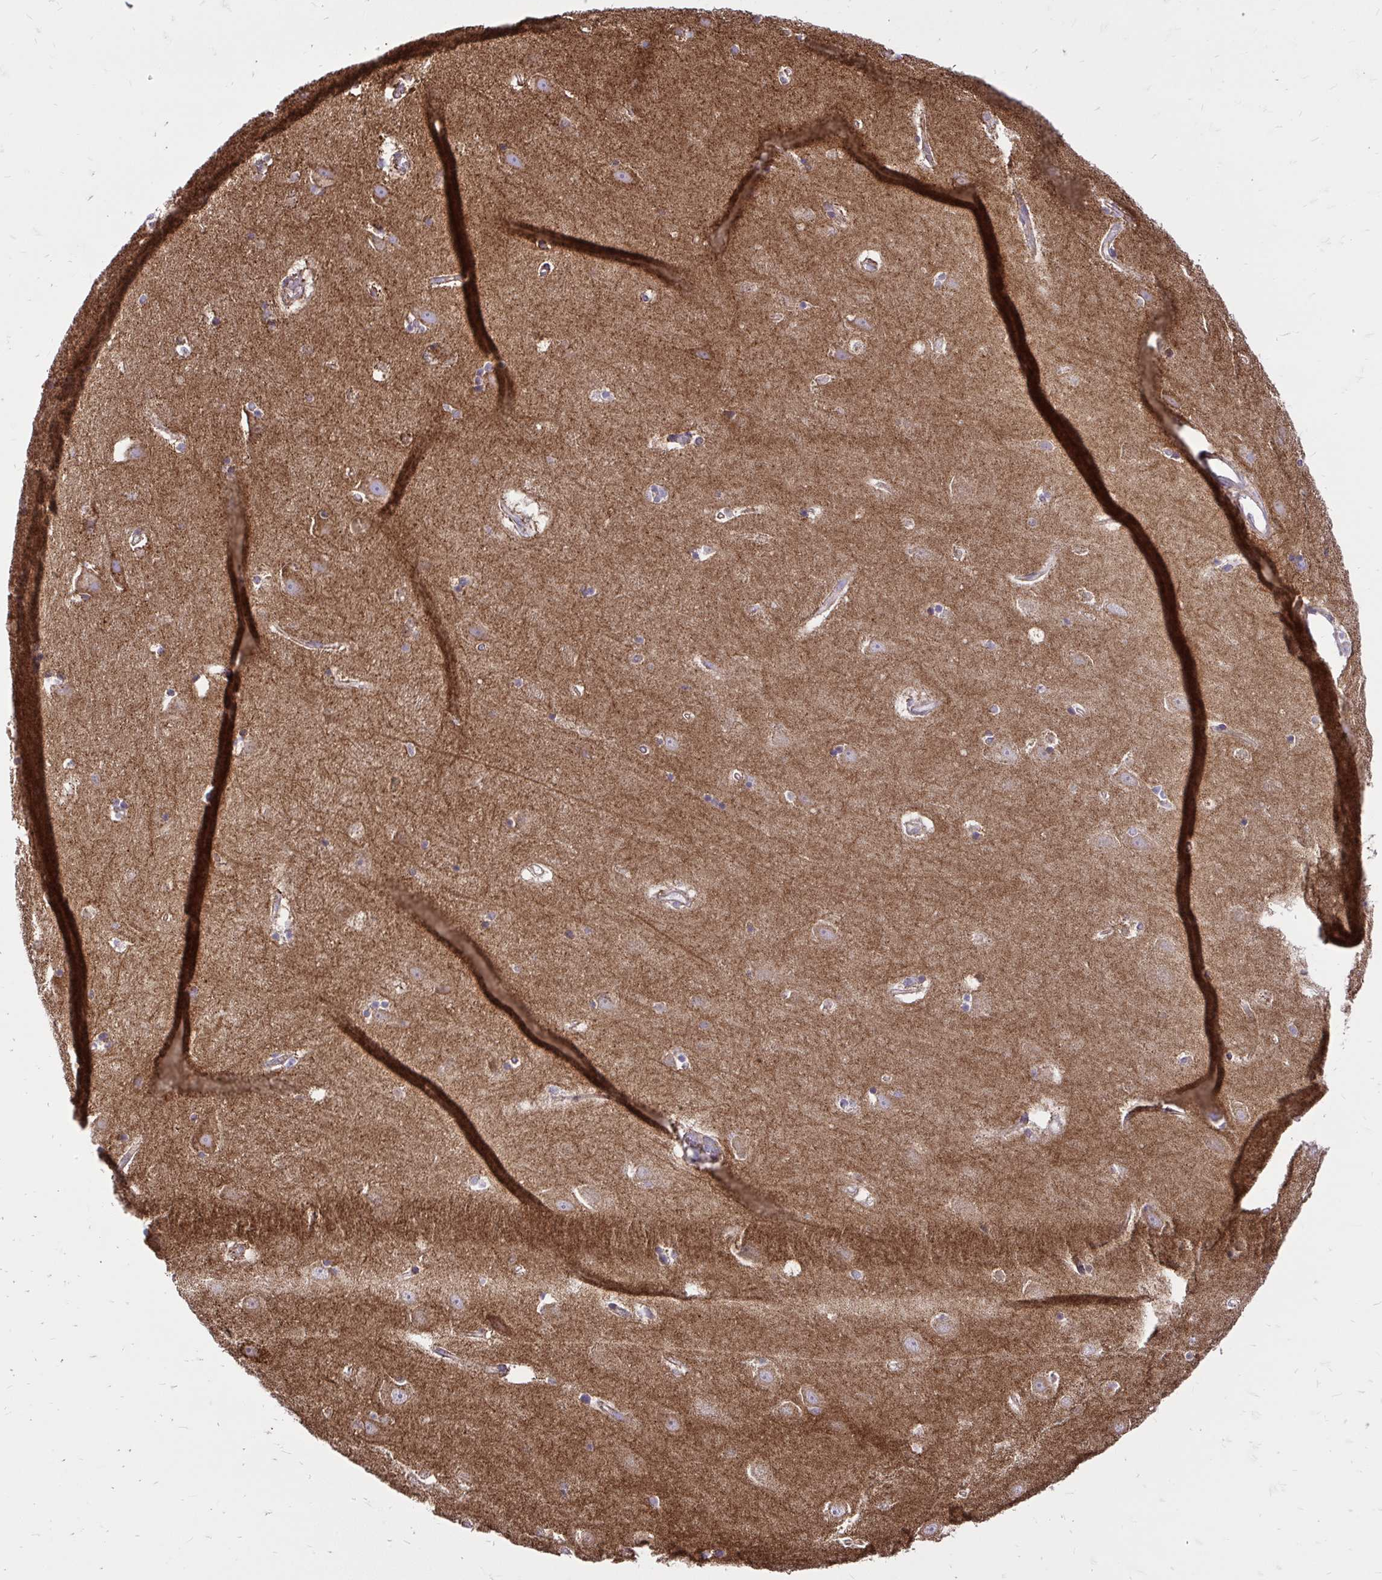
{"staining": {"intensity": "moderate", "quantity": "<25%", "location": "cytoplasmic/membranous"}, "tissue": "hippocampus", "cell_type": "Glial cells", "image_type": "normal", "snomed": [{"axis": "morphology", "description": "Normal tissue, NOS"}, {"axis": "topography", "description": "Hippocampus"}], "caption": "Immunohistochemistry micrograph of unremarkable hippocampus stained for a protein (brown), which shows low levels of moderate cytoplasmic/membranous positivity in about <25% of glial cells.", "gene": "SPTBN2", "patient": {"sex": "male", "age": 63}}